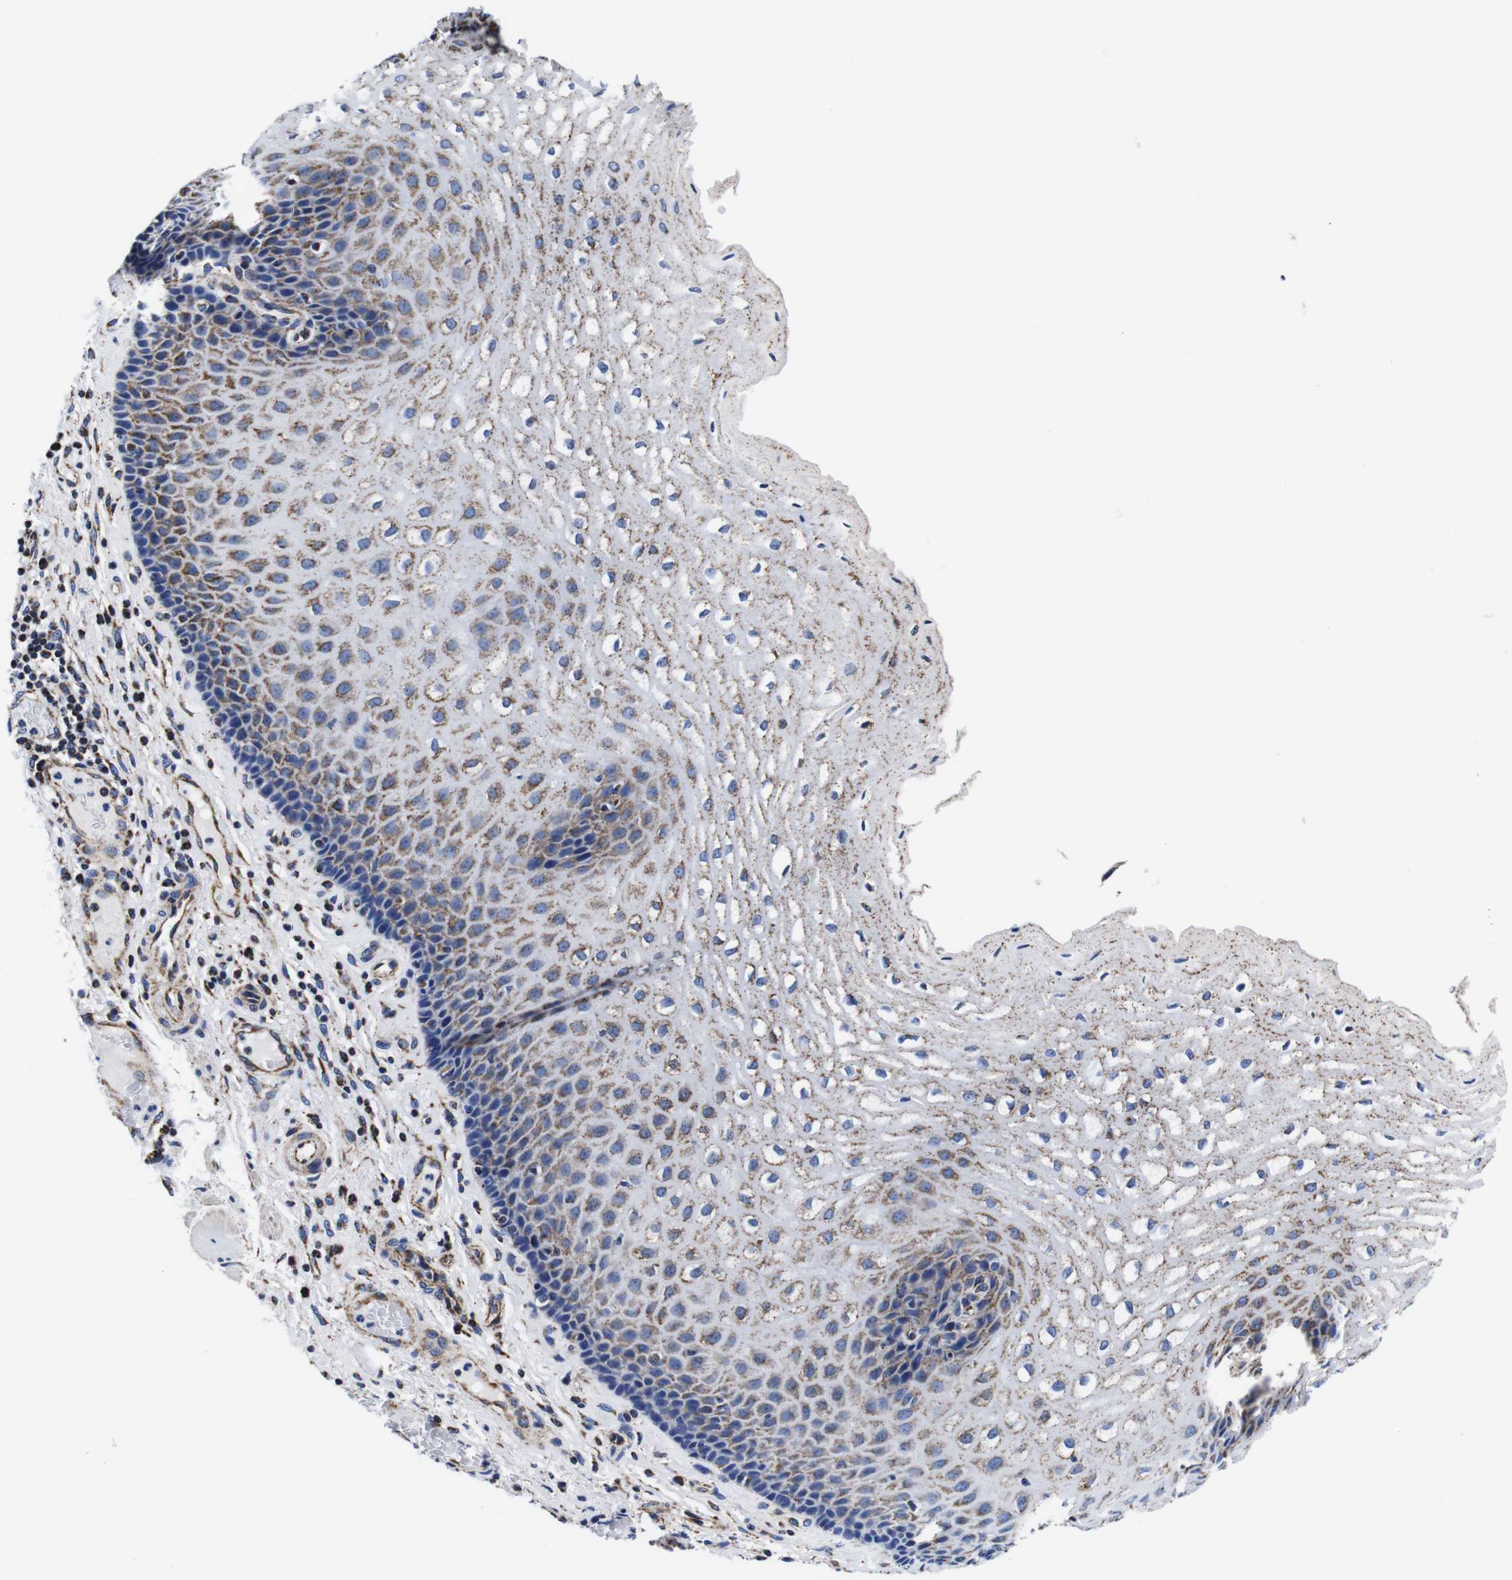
{"staining": {"intensity": "strong", "quantity": "25%-75%", "location": "cytoplasmic/membranous"}, "tissue": "esophagus", "cell_type": "Squamous epithelial cells", "image_type": "normal", "snomed": [{"axis": "morphology", "description": "Normal tissue, NOS"}, {"axis": "topography", "description": "Esophagus"}], "caption": "The image shows a brown stain indicating the presence of a protein in the cytoplasmic/membranous of squamous epithelial cells in esophagus.", "gene": "FKBP9", "patient": {"sex": "male", "age": 54}}